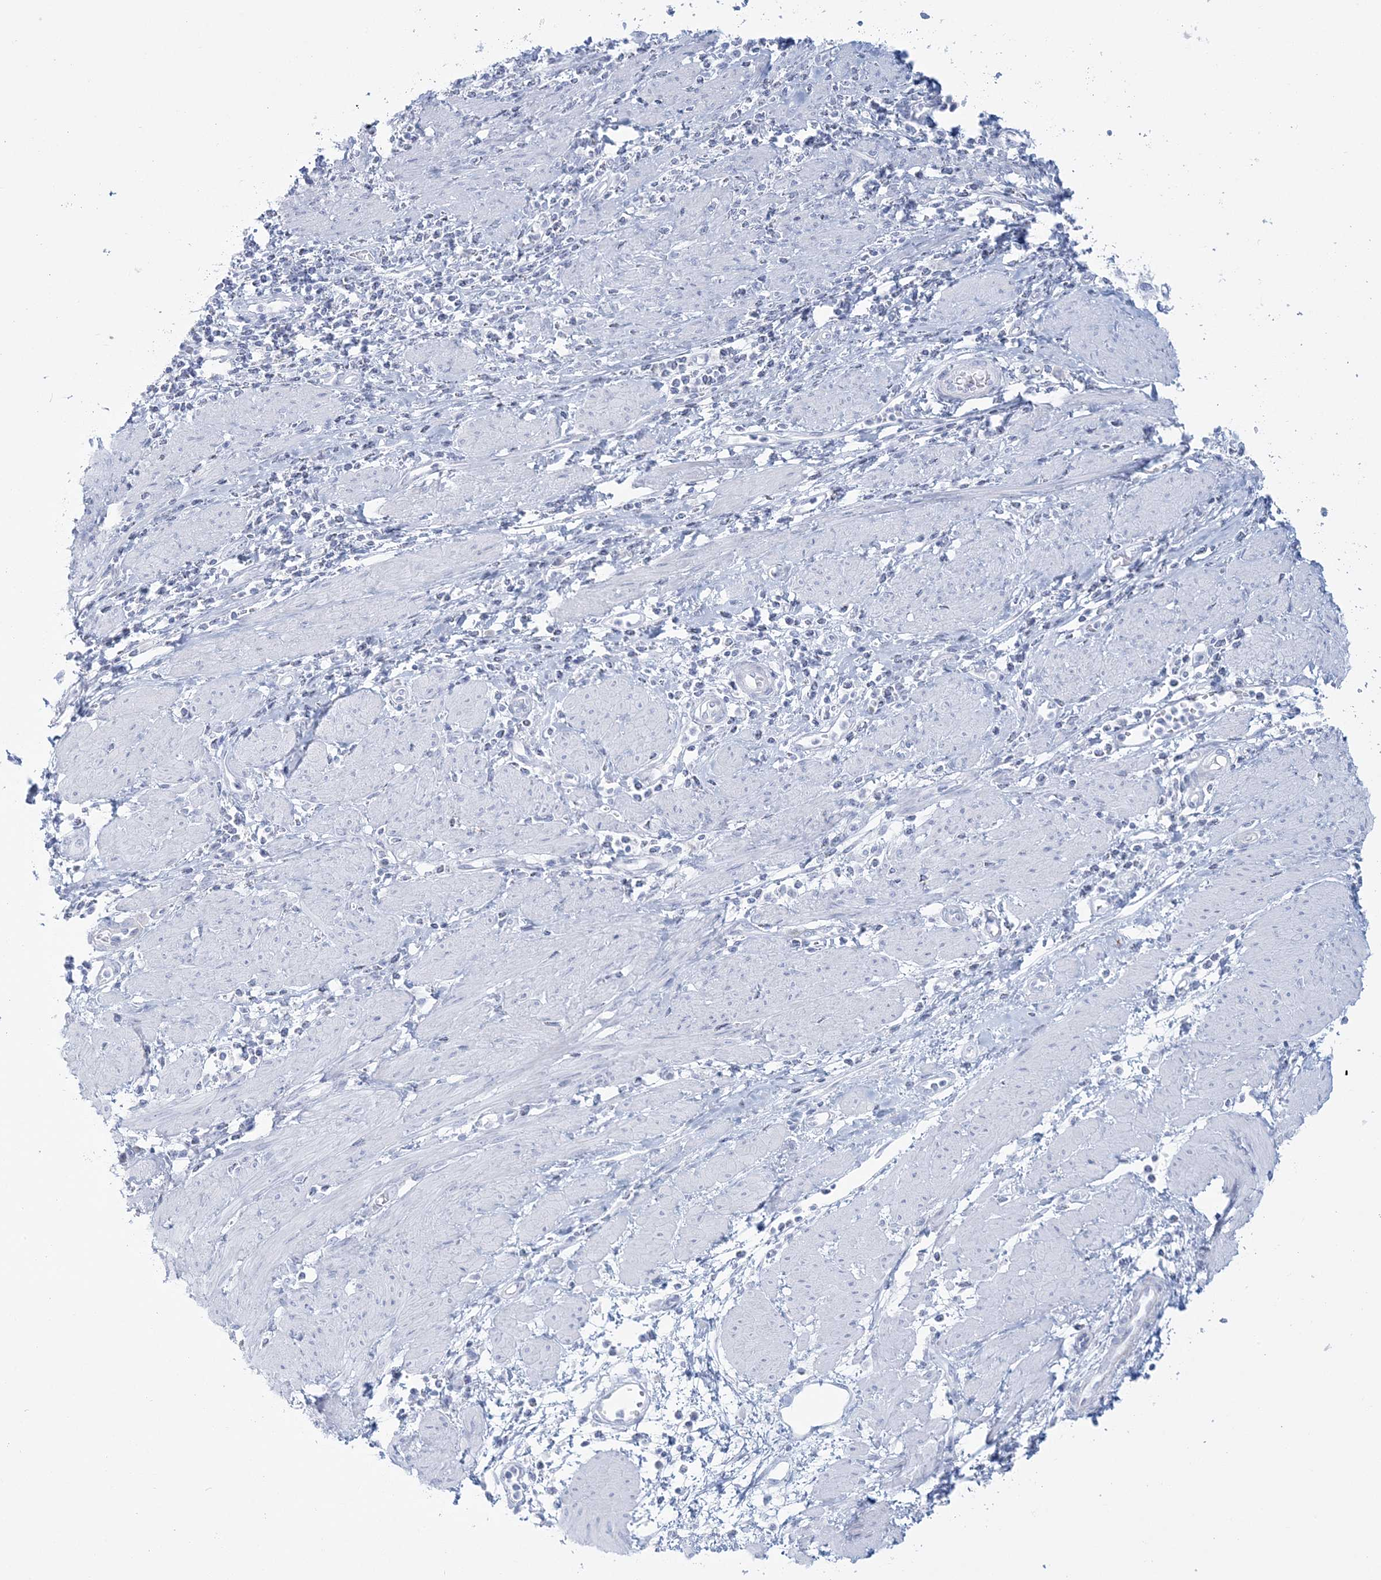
{"staining": {"intensity": "negative", "quantity": "none", "location": "none"}, "tissue": "cervical cancer", "cell_type": "Tumor cells", "image_type": "cancer", "snomed": [{"axis": "morphology", "description": "Squamous cell carcinoma, NOS"}, {"axis": "topography", "description": "Cervix"}], "caption": "Immunohistochemistry histopathology image of human cervical cancer stained for a protein (brown), which reveals no expression in tumor cells.", "gene": "ADGB", "patient": {"sex": "female", "age": 70}}